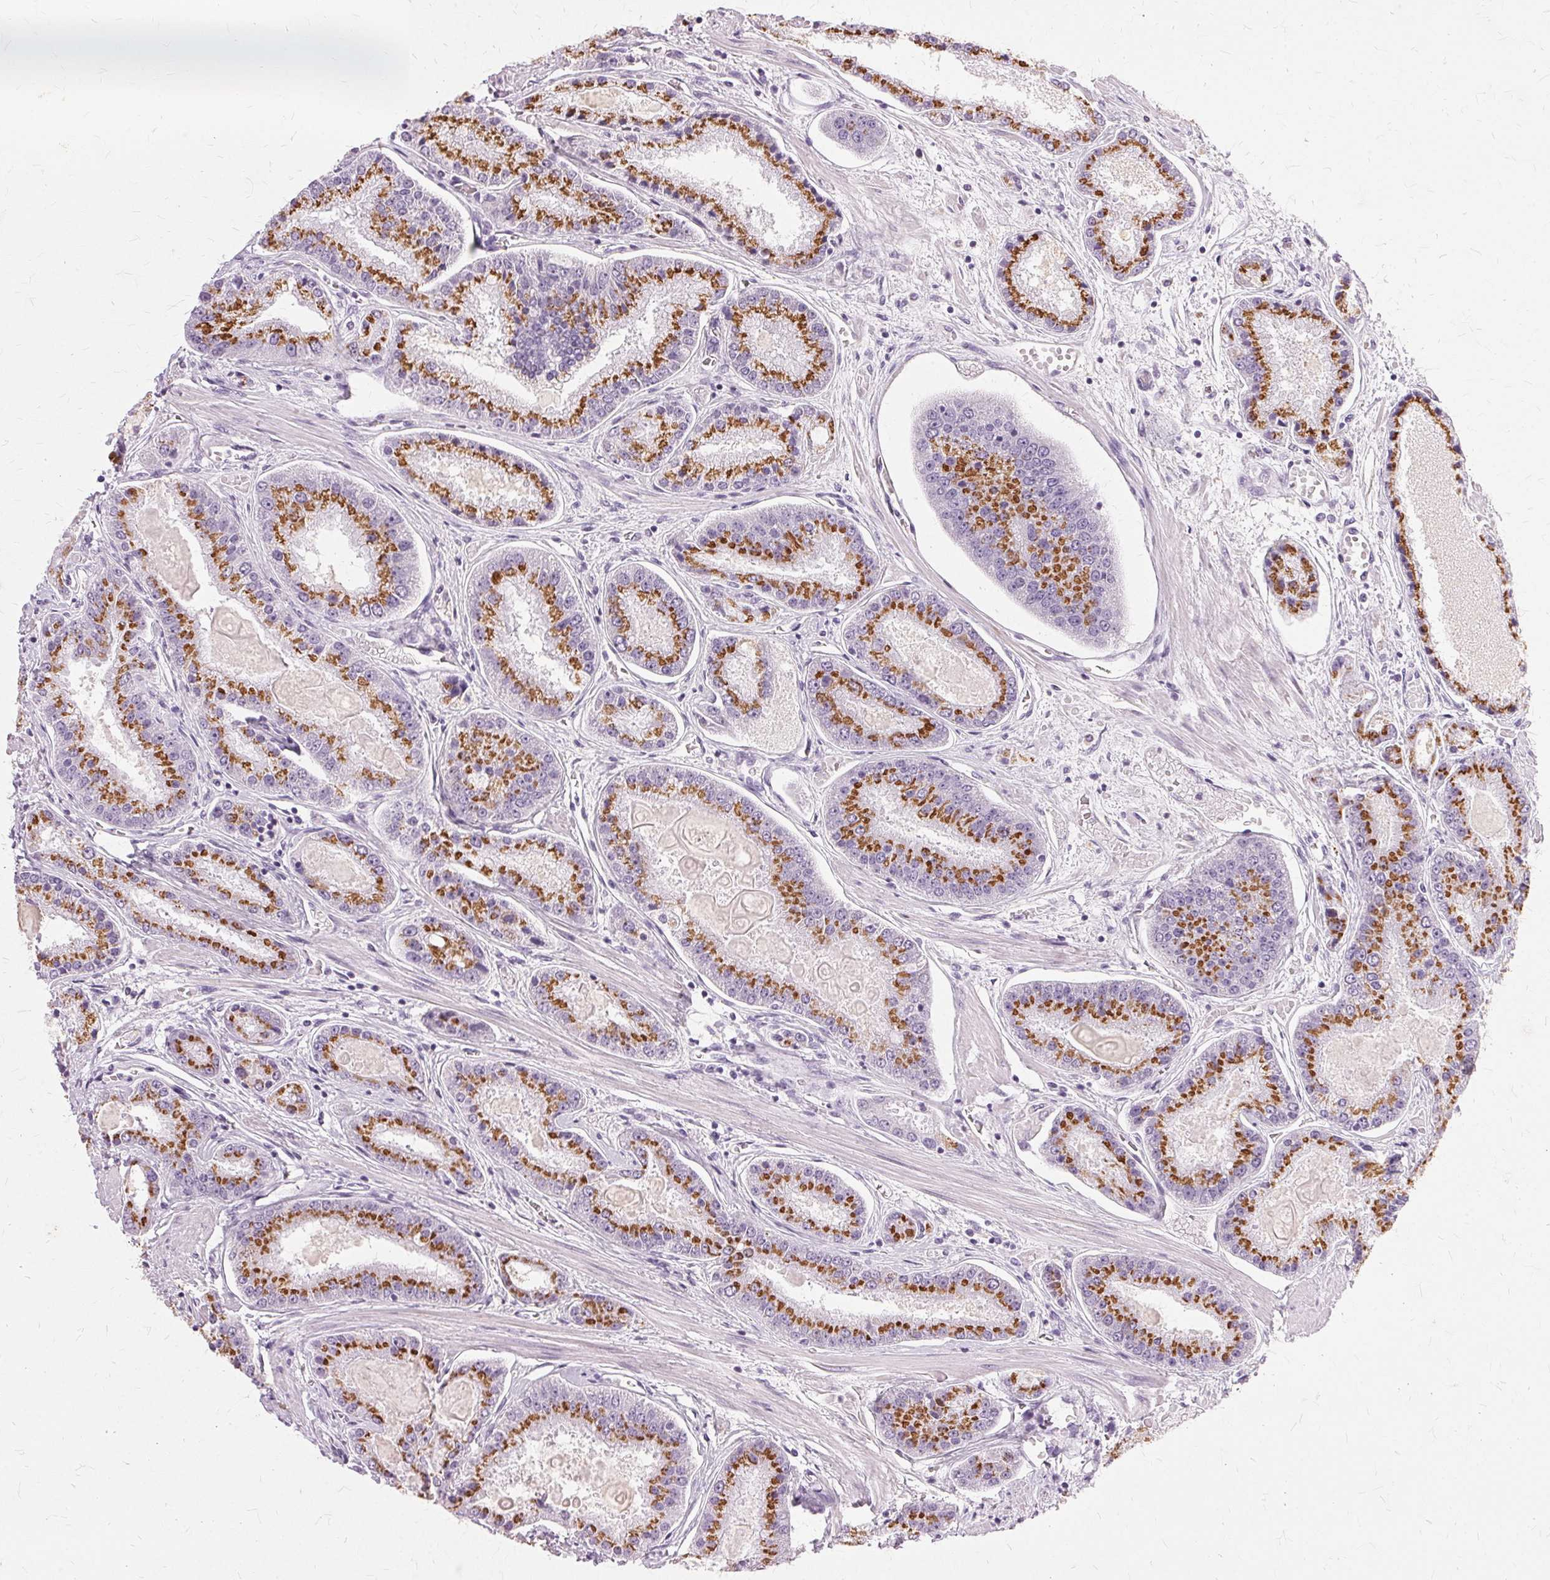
{"staining": {"intensity": "strong", "quantity": ">75%", "location": "cytoplasmic/membranous"}, "tissue": "prostate cancer", "cell_type": "Tumor cells", "image_type": "cancer", "snomed": [{"axis": "morphology", "description": "Adenocarcinoma, High grade"}, {"axis": "topography", "description": "Prostate"}], "caption": "A high amount of strong cytoplasmic/membranous expression is identified in about >75% of tumor cells in prostate cancer tissue.", "gene": "SLC45A3", "patient": {"sex": "male", "age": 67}}